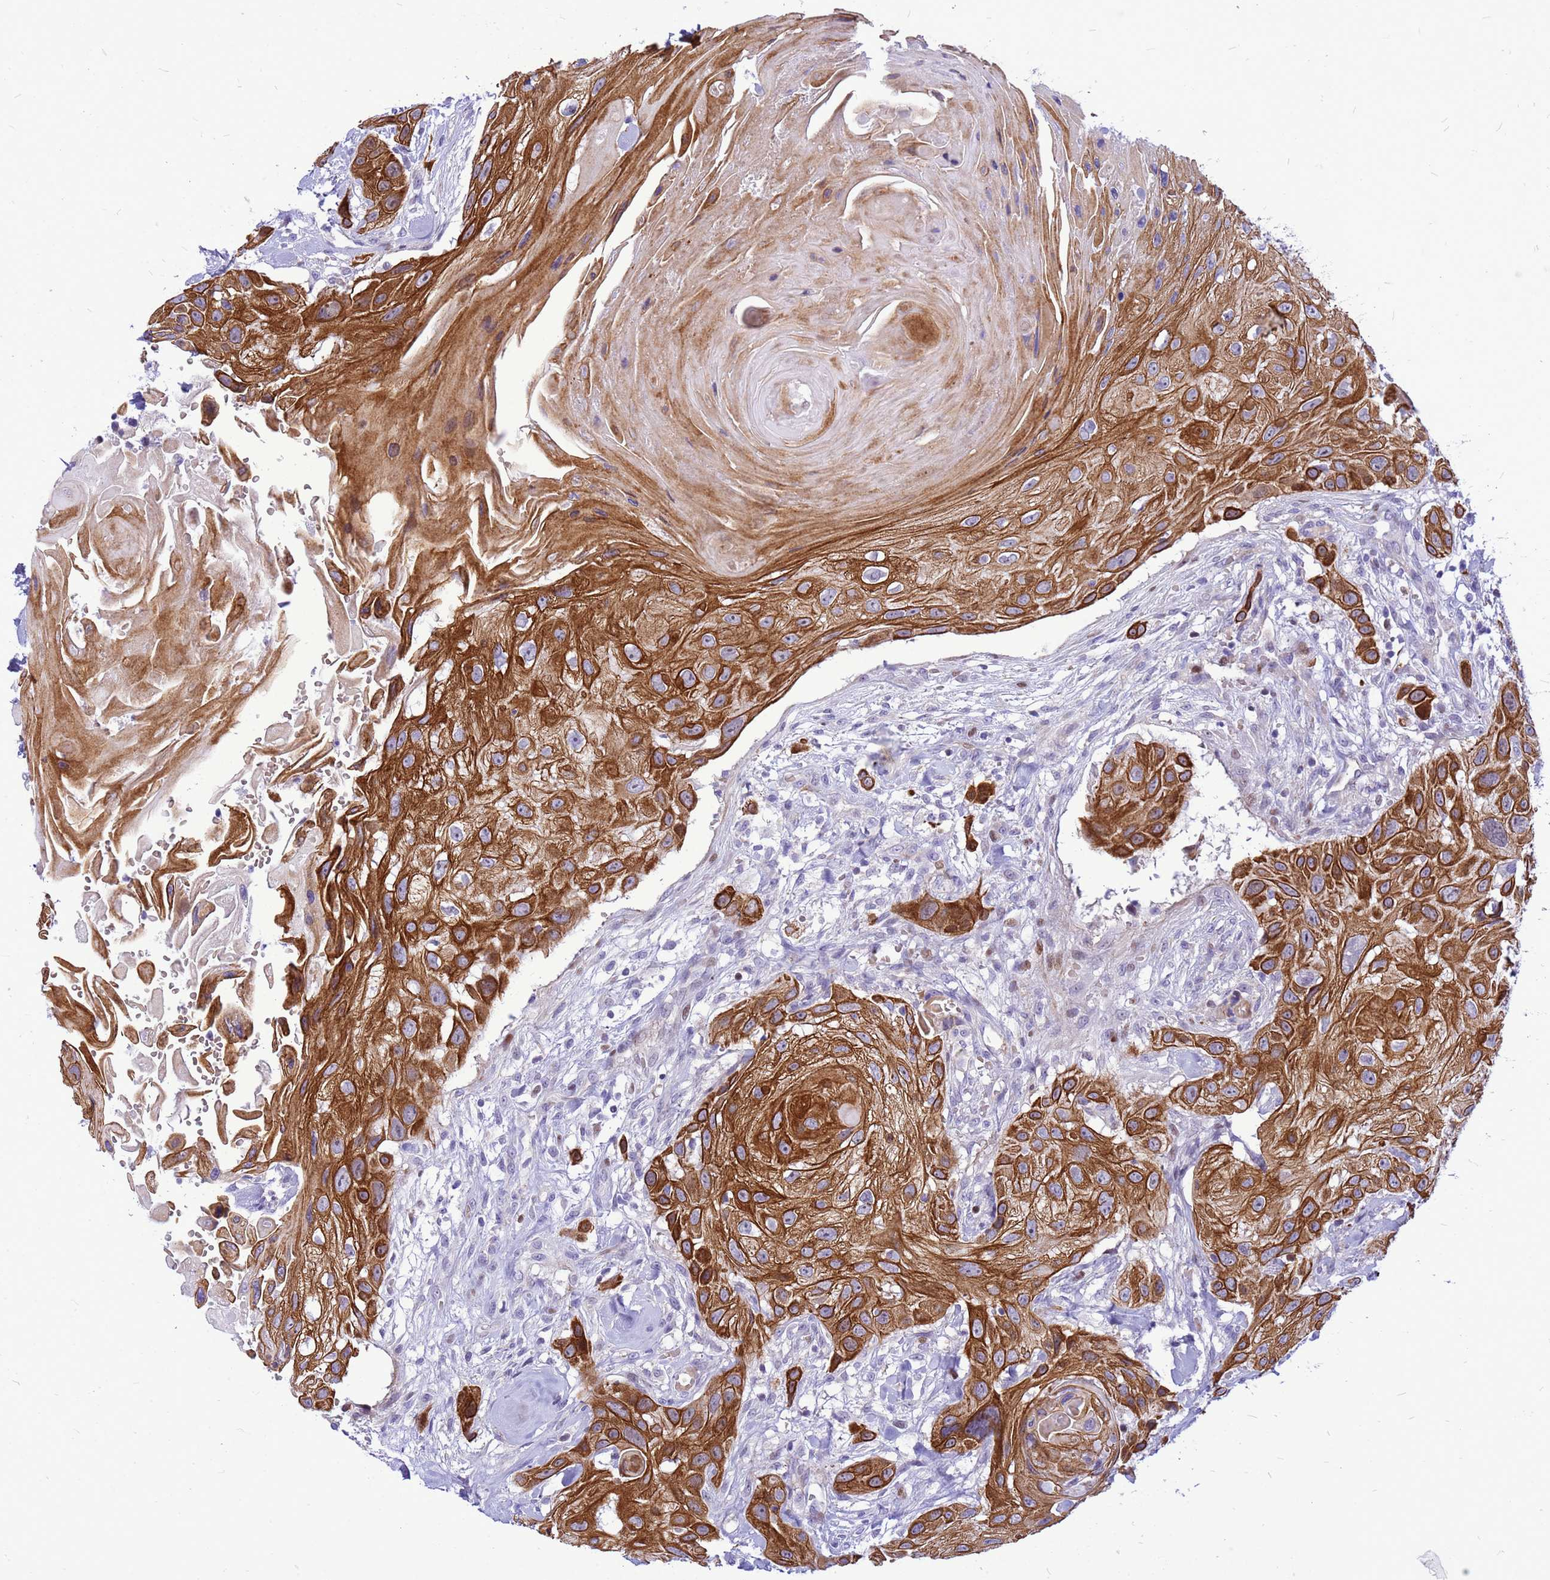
{"staining": {"intensity": "strong", "quantity": ">75%", "location": "cytoplasmic/membranous"}, "tissue": "head and neck cancer", "cell_type": "Tumor cells", "image_type": "cancer", "snomed": [{"axis": "morphology", "description": "Squamous cell carcinoma, NOS"}, {"axis": "topography", "description": "Head-Neck"}], "caption": "An image of head and neck cancer (squamous cell carcinoma) stained for a protein exhibits strong cytoplasmic/membranous brown staining in tumor cells.", "gene": "ADAMTS7", "patient": {"sex": "male", "age": 81}}